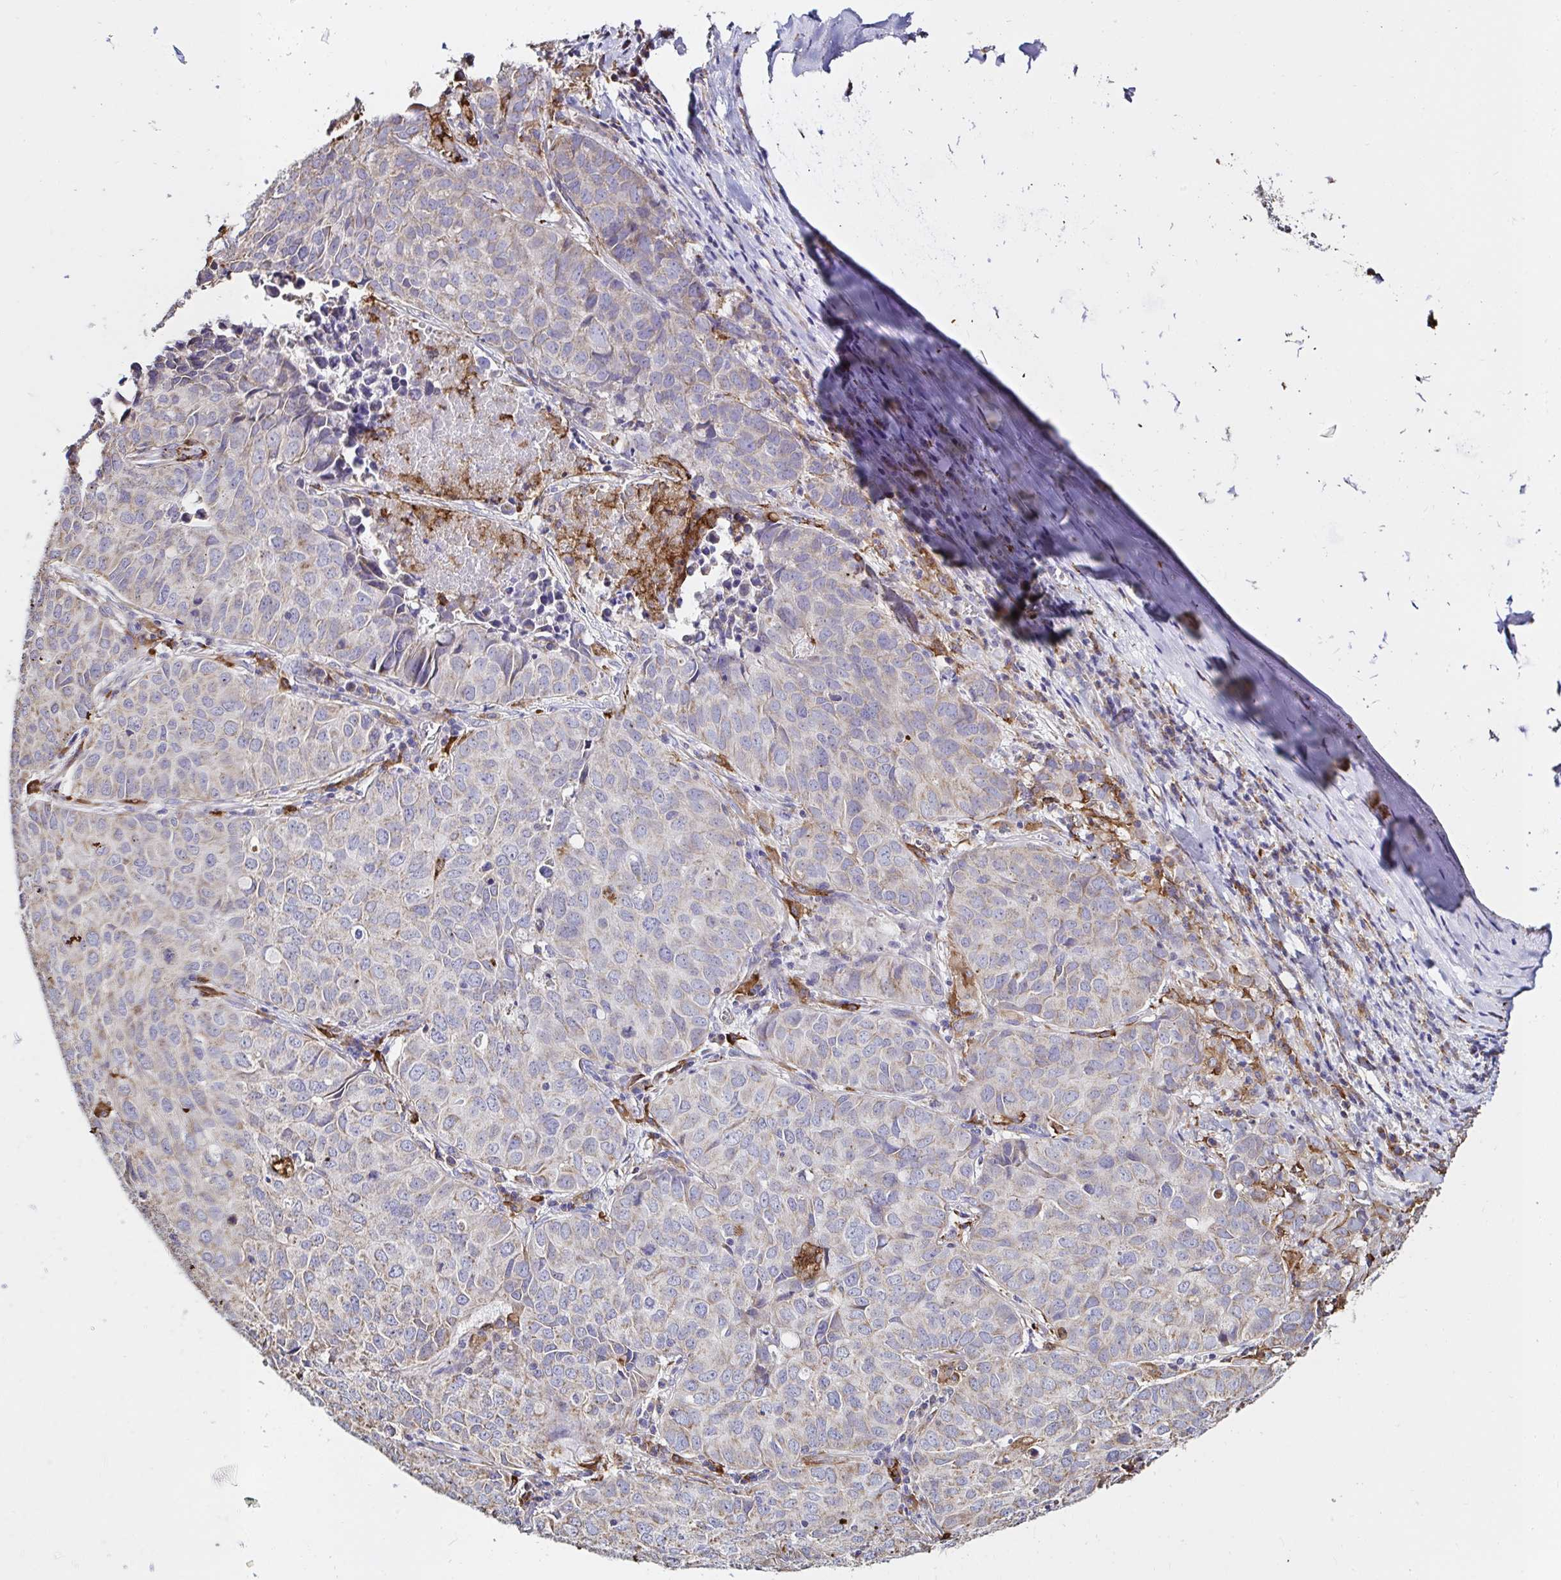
{"staining": {"intensity": "weak", "quantity": "<25%", "location": "cytoplasmic/membranous"}, "tissue": "lung cancer", "cell_type": "Tumor cells", "image_type": "cancer", "snomed": [{"axis": "morphology", "description": "Adenocarcinoma, NOS"}, {"axis": "topography", "description": "Lung"}], "caption": "This histopathology image is of lung adenocarcinoma stained with immunohistochemistry to label a protein in brown with the nuclei are counter-stained blue. There is no positivity in tumor cells.", "gene": "MSR1", "patient": {"sex": "female", "age": 50}}